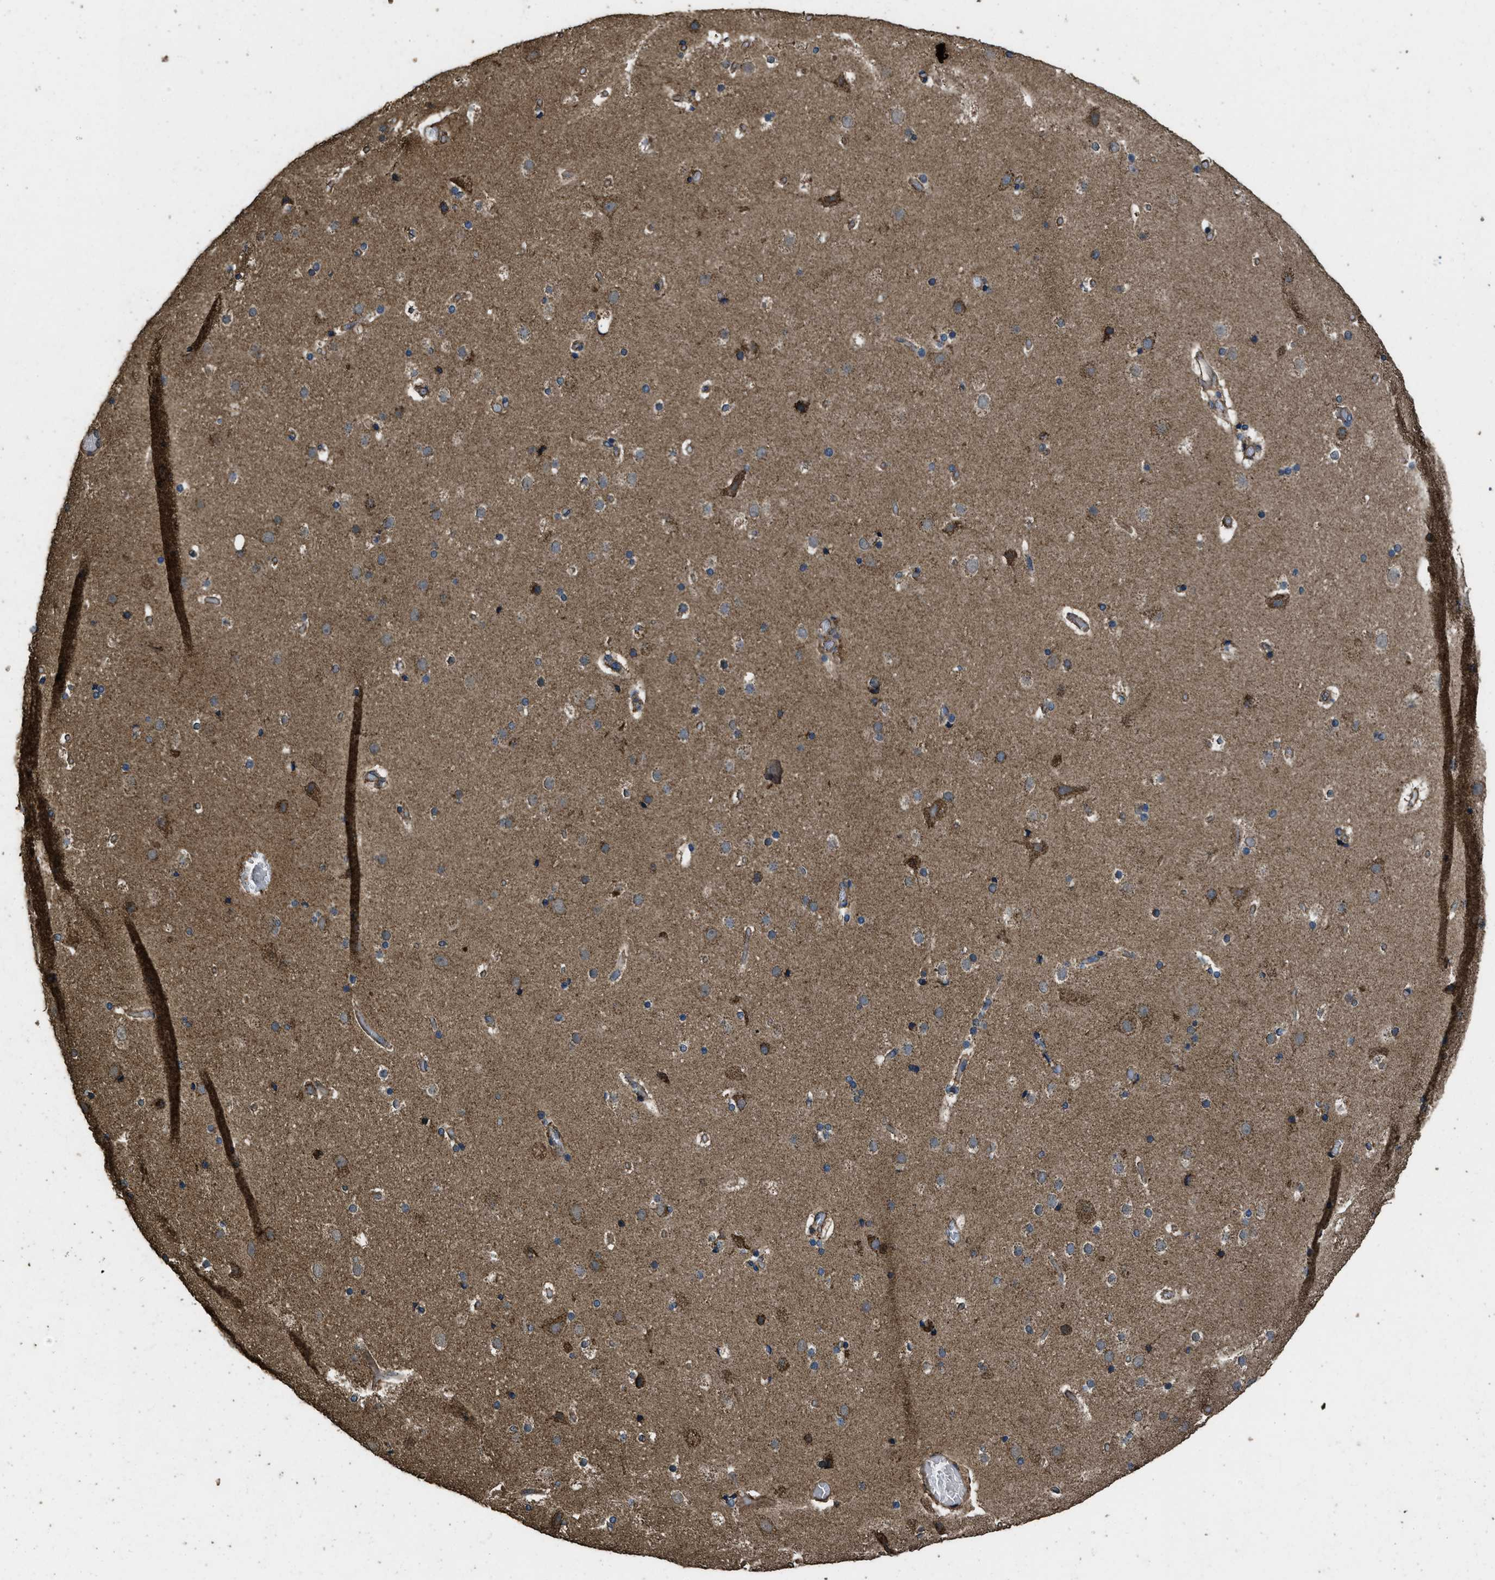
{"staining": {"intensity": "weak", "quantity": "25%-75%", "location": "cytoplasmic/membranous"}, "tissue": "cerebral cortex", "cell_type": "Endothelial cells", "image_type": "normal", "snomed": [{"axis": "morphology", "description": "Normal tissue, NOS"}, {"axis": "topography", "description": "Cerebral cortex"}], "caption": "A low amount of weak cytoplasmic/membranous staining is seen in approximately 25%-75% of endothelial cells in normal cerebral cortex. (IHC, brightfield microscopy, high magnification).", "gene": "CYRIA", "patient": {"sex": "male", "age": 57}}